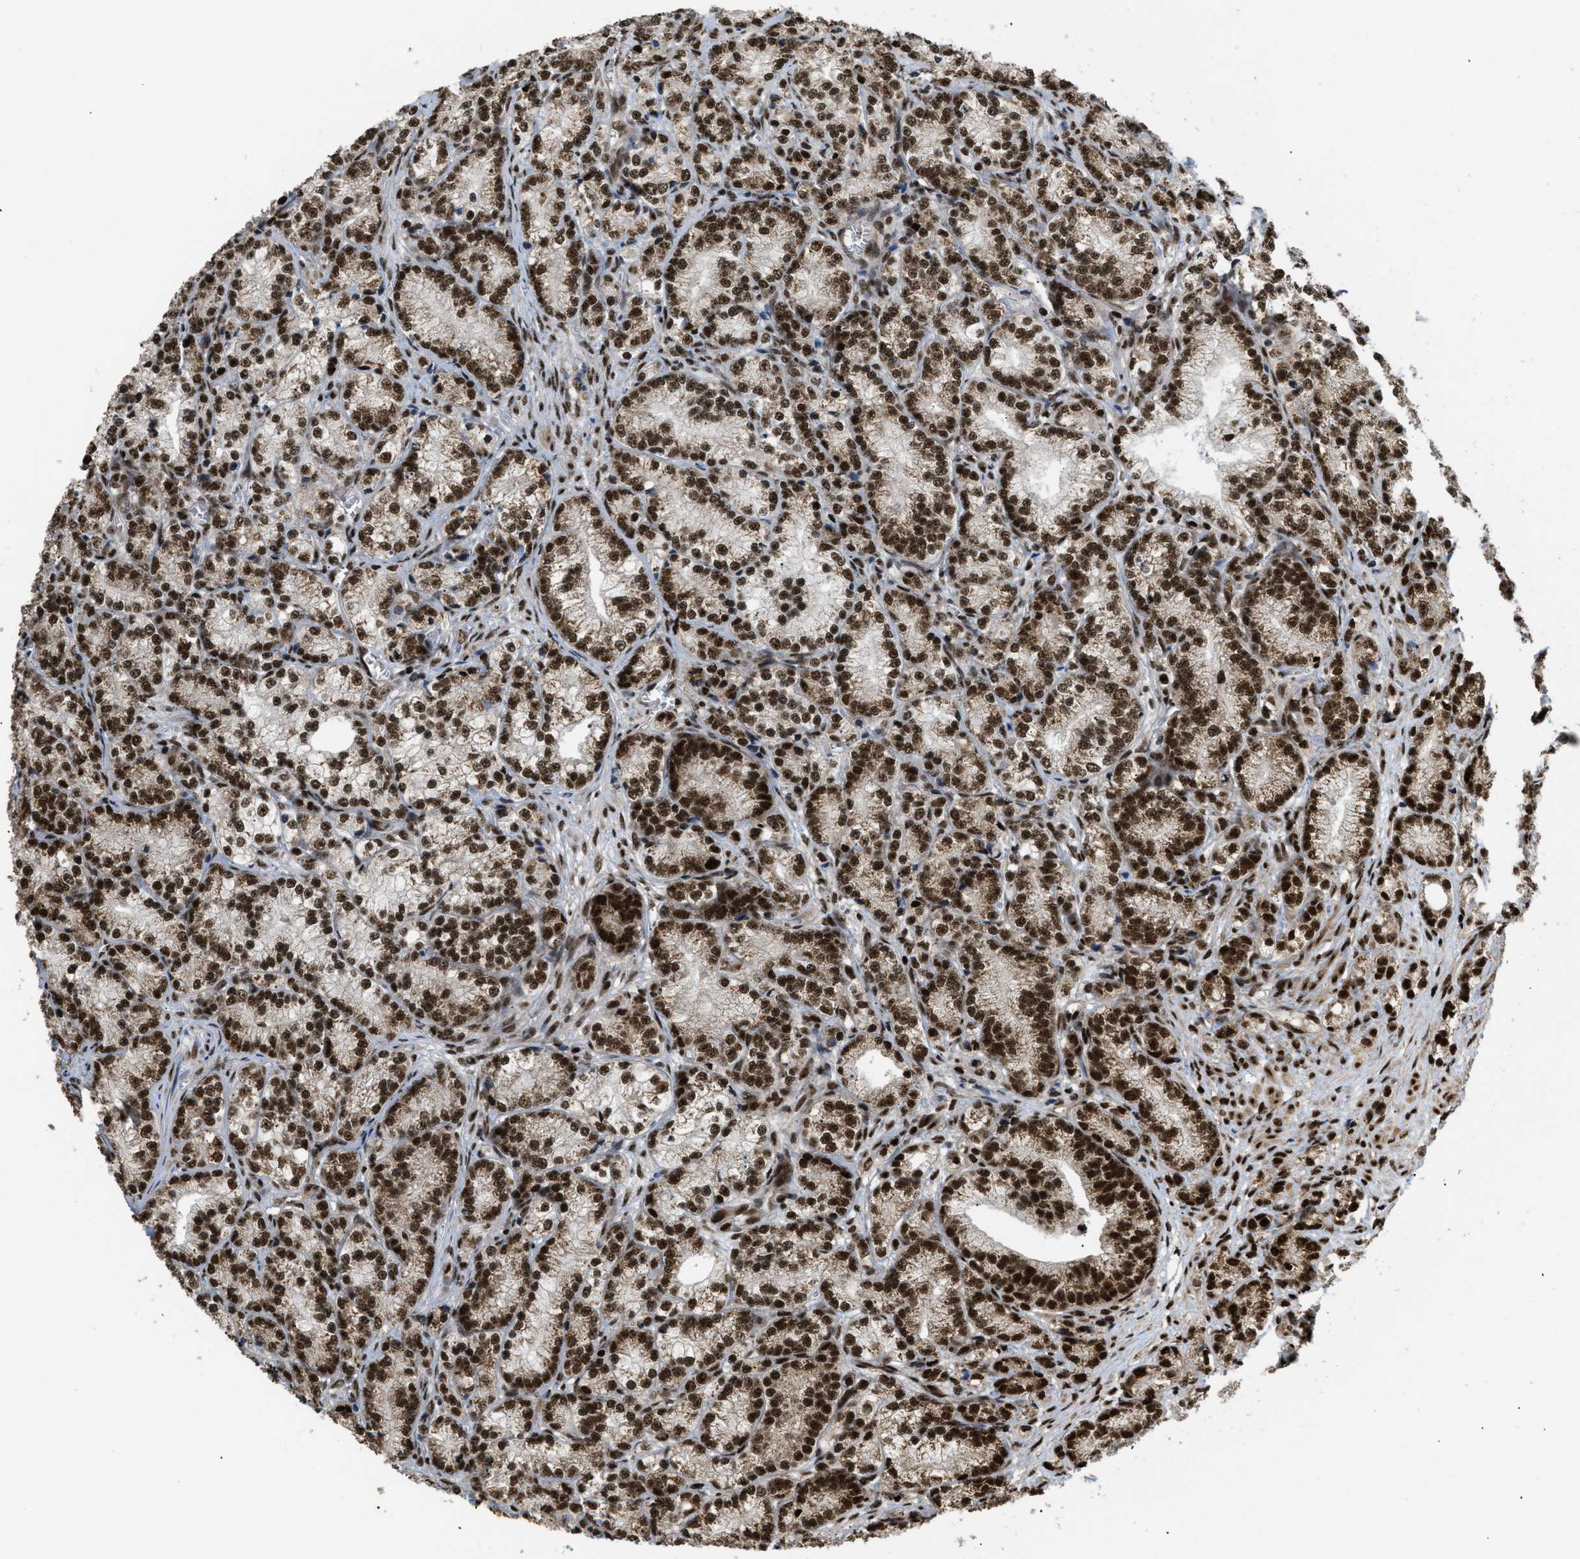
{"staining": {"intensity": "strong", "quantity": ">75%", "location": "nuclear"}, "tissue": "prostate cancer", "cell_type": "Tumor cells", "image_type": "cancer", "snomed": [{"axis": "morphology", "description": "Adenocarcinoma, Low grade"}, {"axis": "topography", "description": "Prostate"}], "caption": "Low-grade adenocarcinoma (prostate) was stained to show a protein in brown. There is high levels of strong nuclear expression in about >75% of tumor cells.", "gene": "RBM5", "patient": {"sex": "male", "age": 89}}